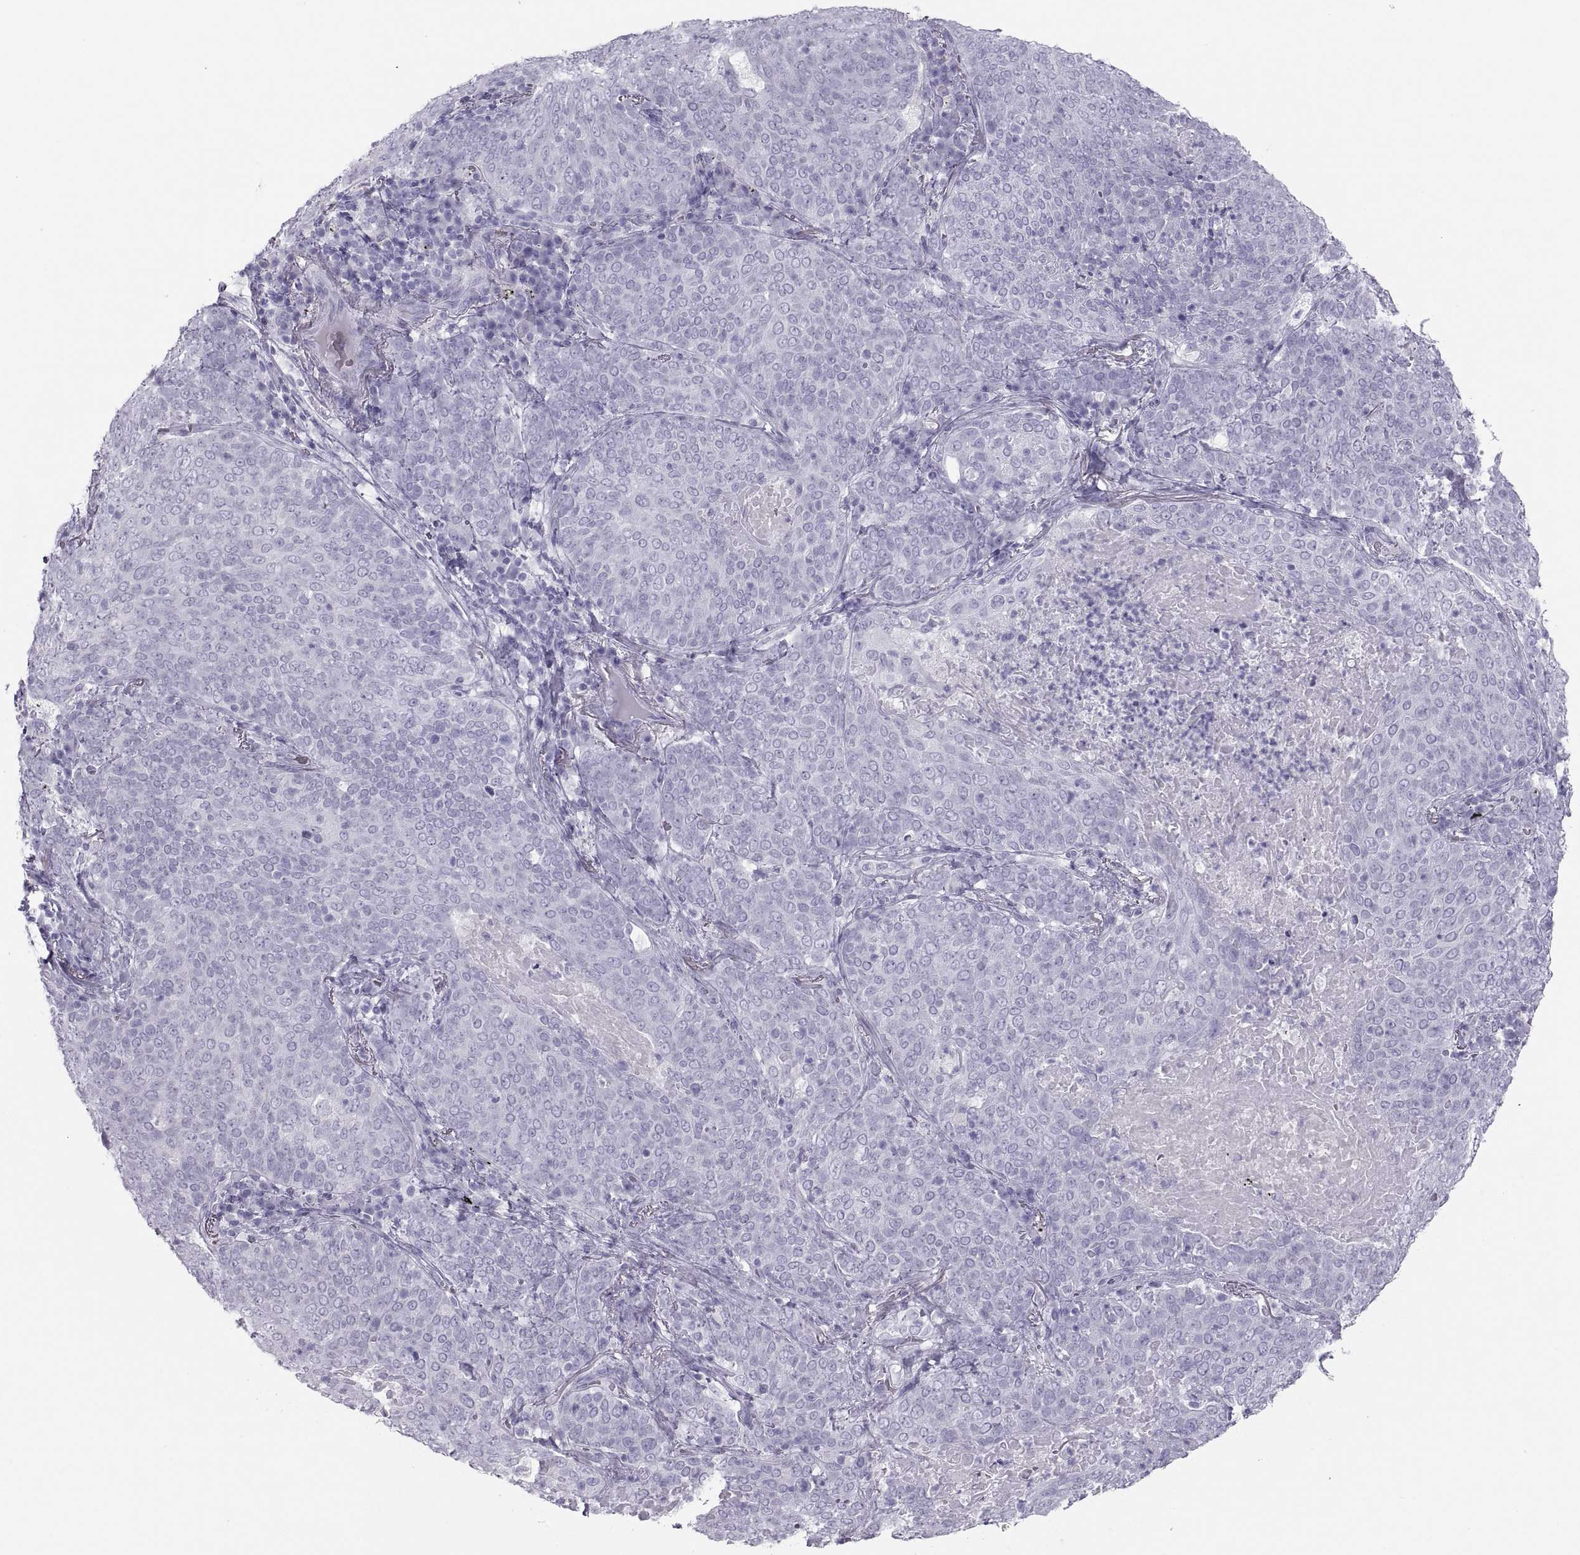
{"staining": {"intensity": "negative", "quantity": "none", "location": "none"}, "tissue": "lung cancer", "cell_type": "Tumor cells", "image_type": "cancer", "snomed": [{"axis": "morphology", "description": "Squamous cell carcinoma, NOS"}, {"axis": "topography", "description": "Lung"}], "caption": "This is an immunohistochemistry image of human squamous cell carcinoma (lung). There is no positivity in tumor cells.", "gene": "SEMG1", "patient": {"sex": "male", "age": 82}}